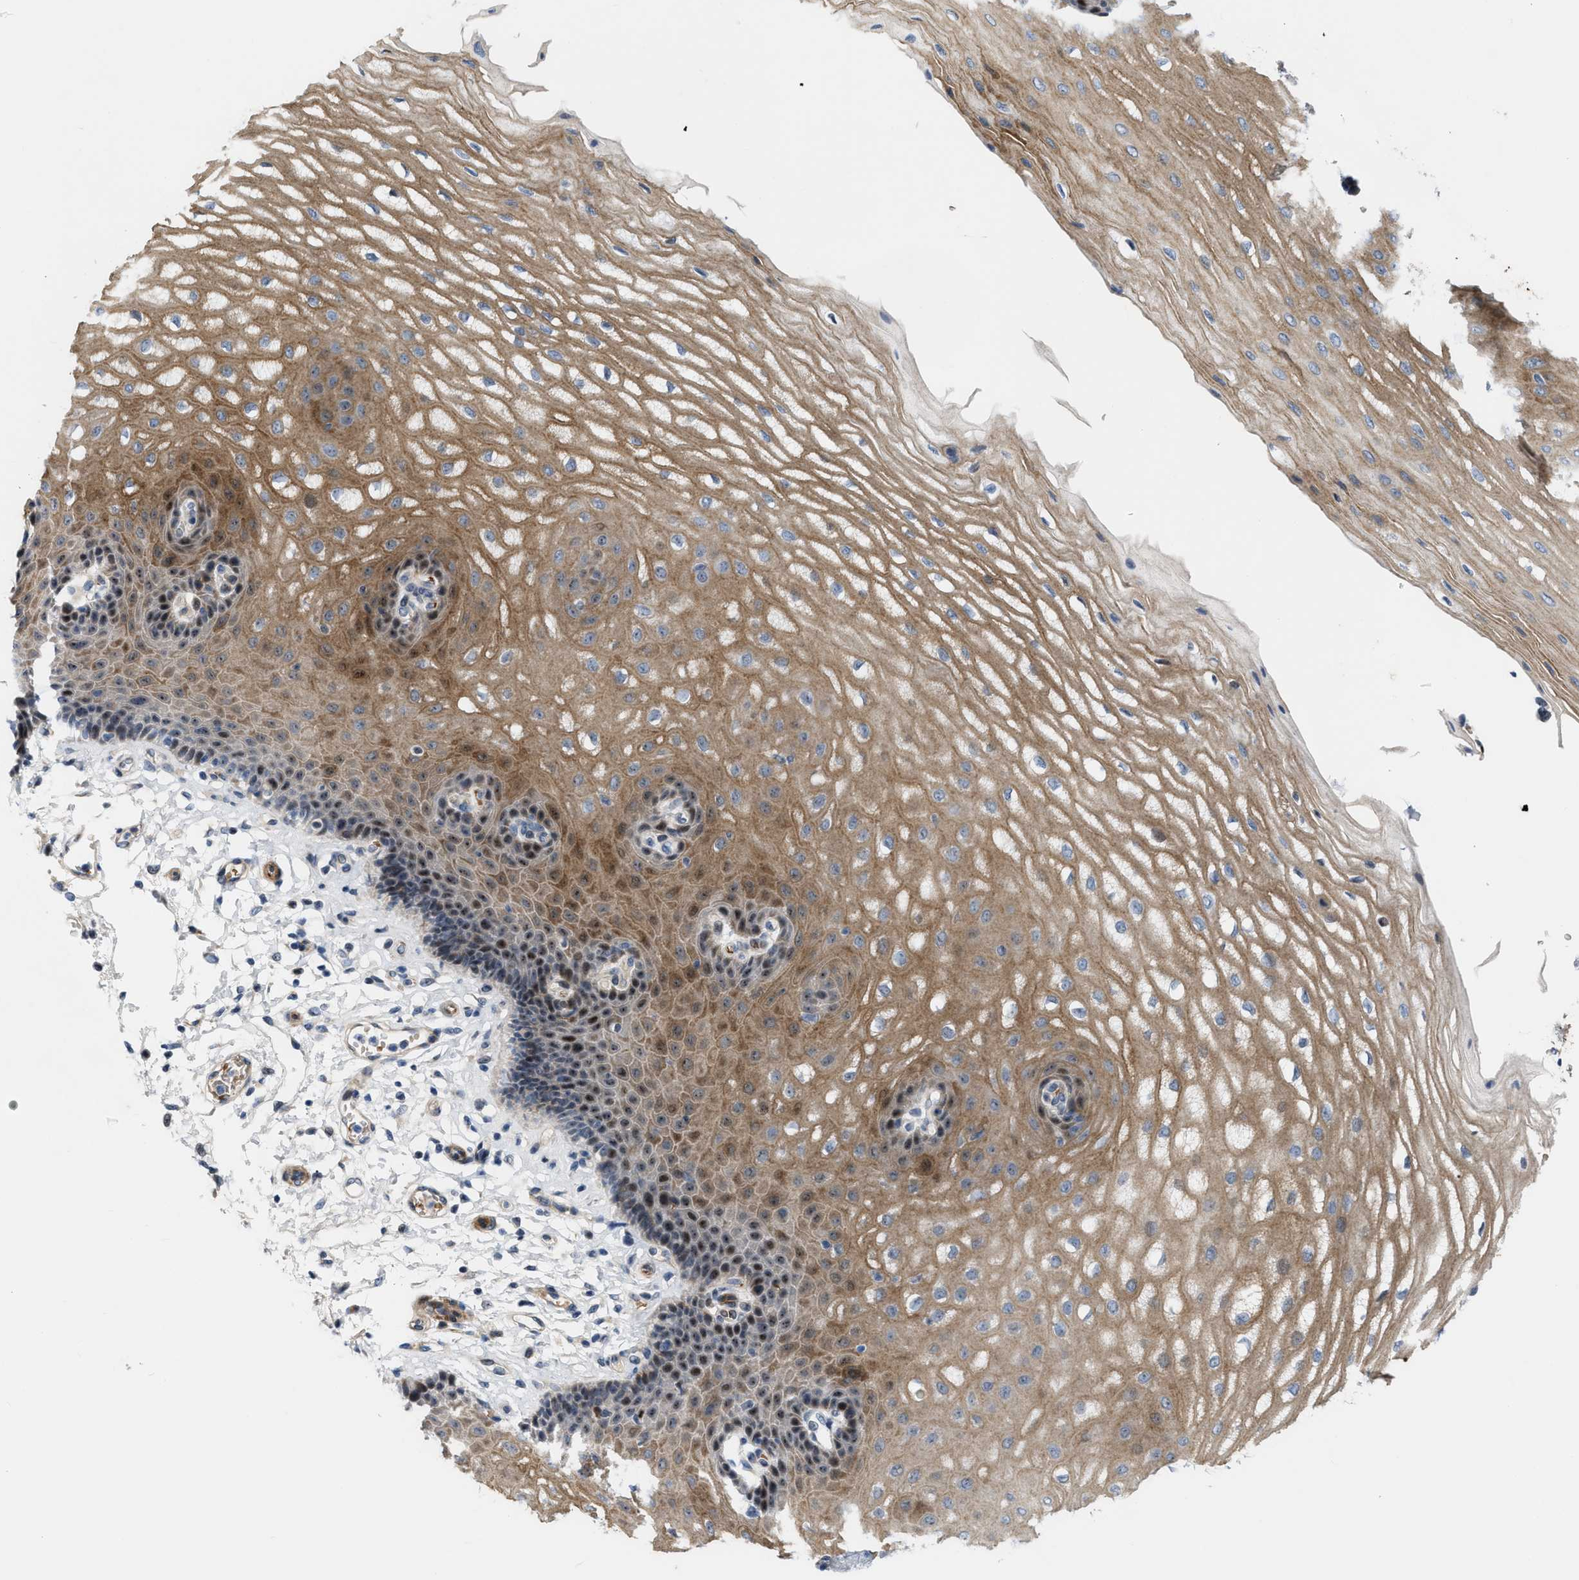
{"staining": {"intensity": "moderate", "quantity": ">75%", "location": "cytoplasmic/membranous,nuclear"}, "tissue": "esophagus", "cell_type": "Squamous epithelial cells", "image_type": "normal", "snomed": [{"axis": "morphology", "description": "Normal tissue, NOS"}, {"axis": "topography", "description": "Esophagus"}], "caption": "The histopathology image exhibits a brown stain indicating the presence of a protein in the cytoplasmic/membranous,nuclear of squamous epithelial cells in esophagus. (DAB = brown stain, brightfield microscopy at high magnification).", "gene": "POLR1F", "patient": {"sex": "male", "age": 54}}